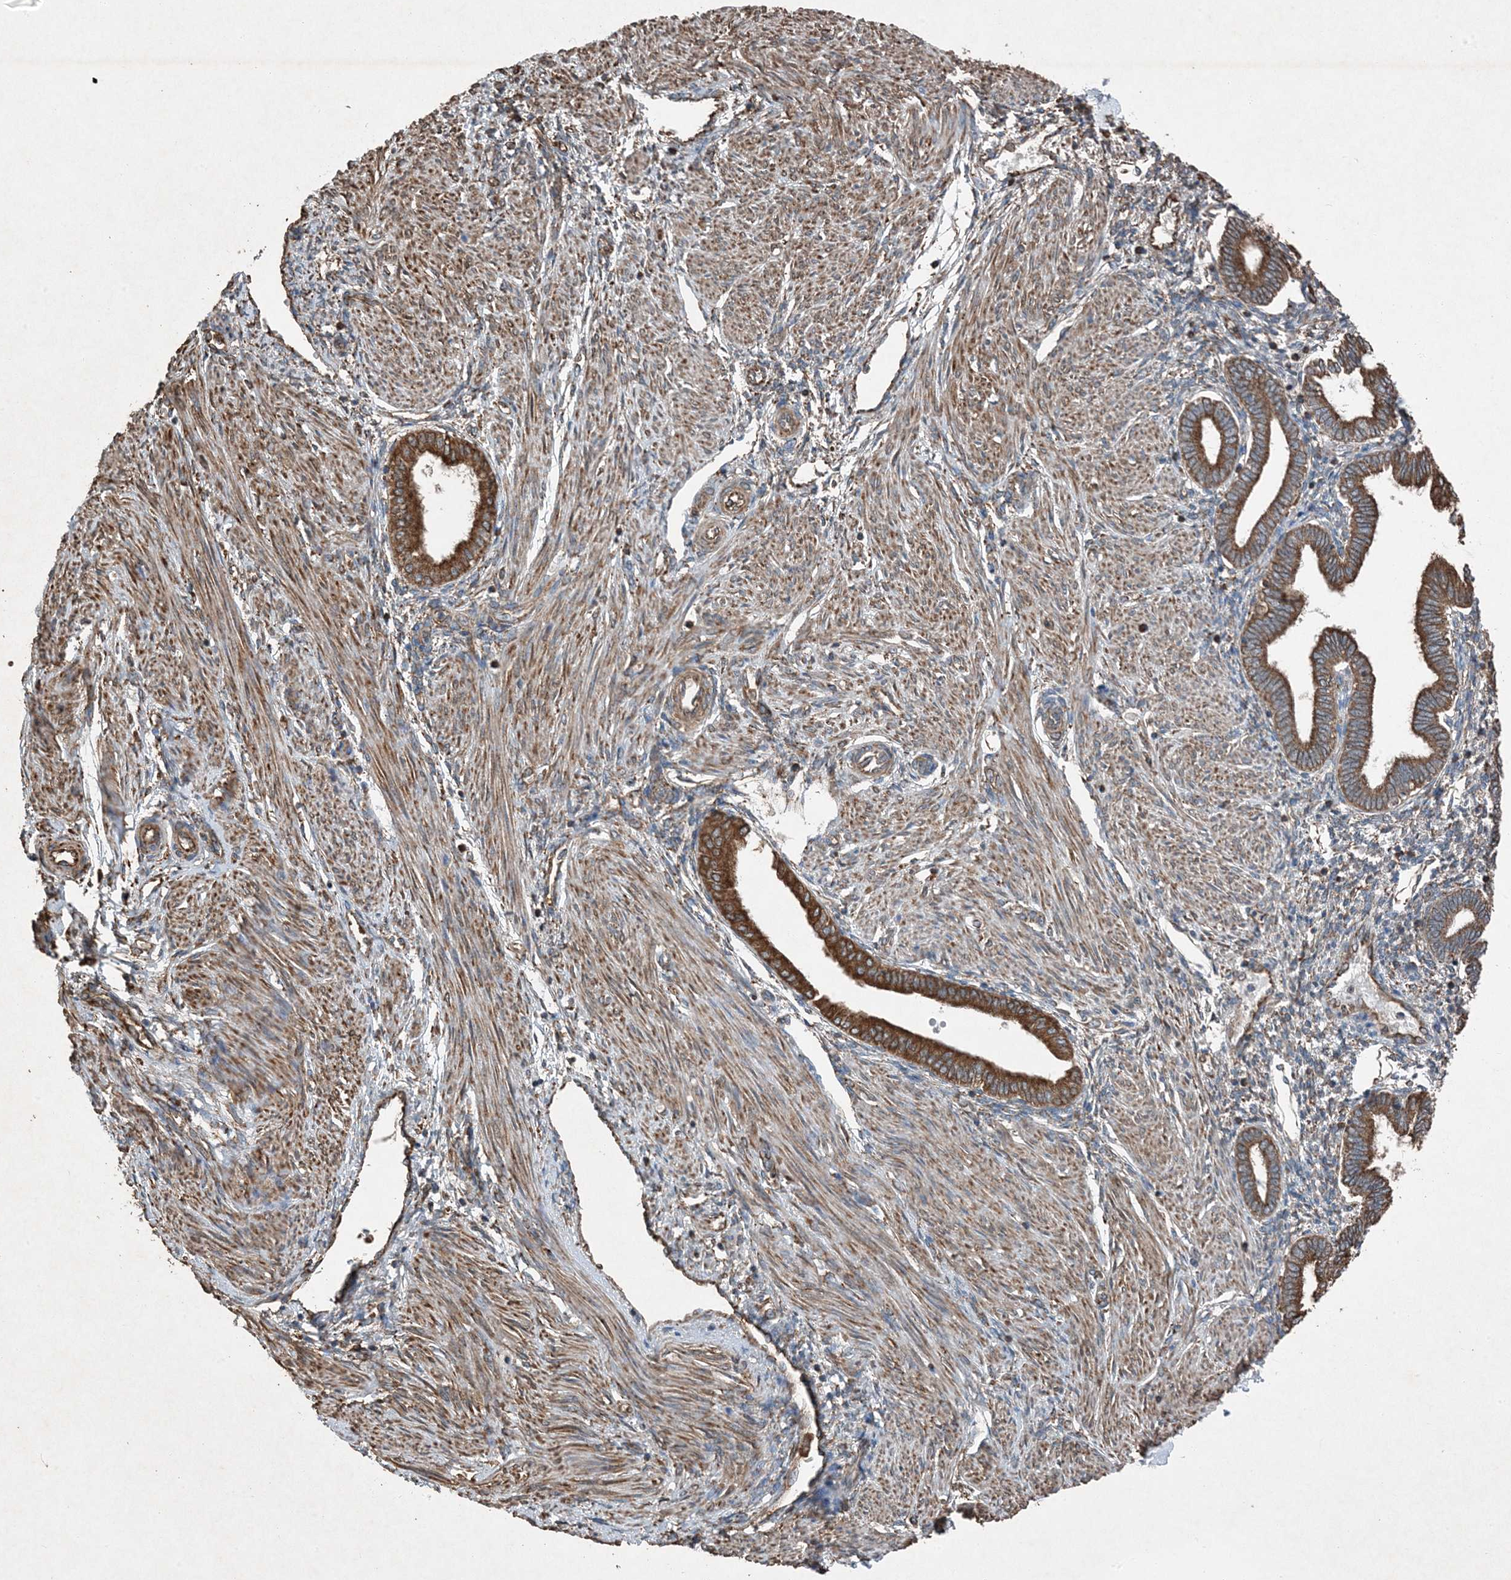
{"staining": {"intensity": "negative", "quantity": "none", "location": "none"}, "tissue": "endometrium", "cell_type": "Cells in endometrial stroma", "image_type": "normal", "snomed": [{"axis": "morphology", "description": "Normal tissue, NOS"}, {"axis": "topography", "description": "Endometrium"}], "caption": "A micrograph of human endometrium is negative for staining in cells in endometrial stroma.", "gene": "PDIA6", "patient": {"sex": "female", "age": 53}}